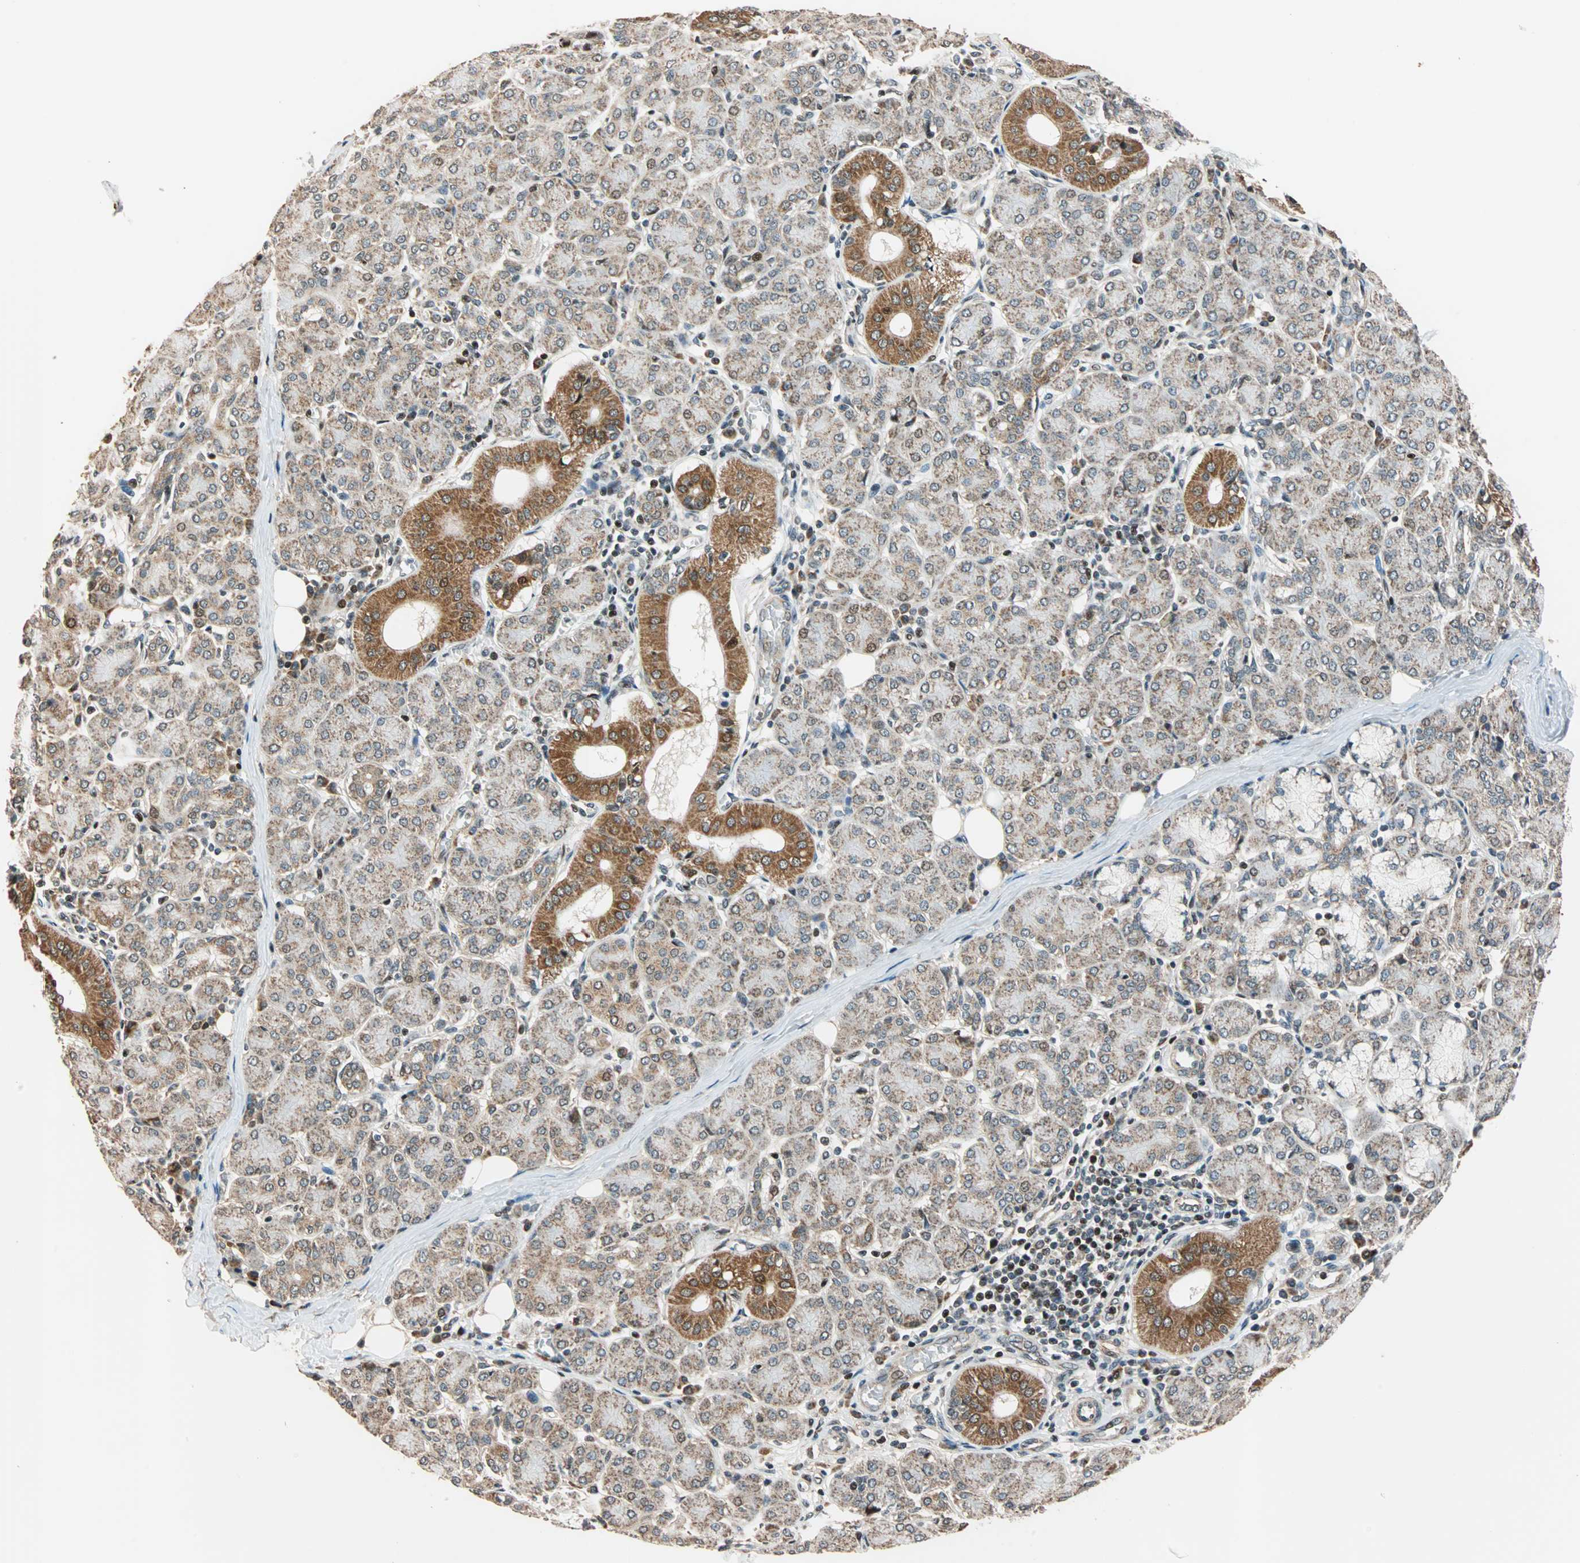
{"staining": {"intensity": "moderate", "quantity": "25%-75%", "location": "cytoplasmic/membranous,nuclear"}, "tissue": "salivary gland", "cell_type": "Glandular cells", "image_type": "normal", "snomed": [{"axis": "morphology", "description": "Normal tissue, NOS"}, {"axis": "morphology", "description": "Inflammation, NOS"}, {"axis": "topography", "description": "Lymph node"}, {"axis": "topography", "description": "Salivary gland"}], "caption": "Protein analysis of normal salivary gland shows moderate cytoplasmic/membranous,nuclear expression in approximately 25%-75% of glandular cells.", "gene": "HECW1", "patient": {"sex": "male", "age": 3}}